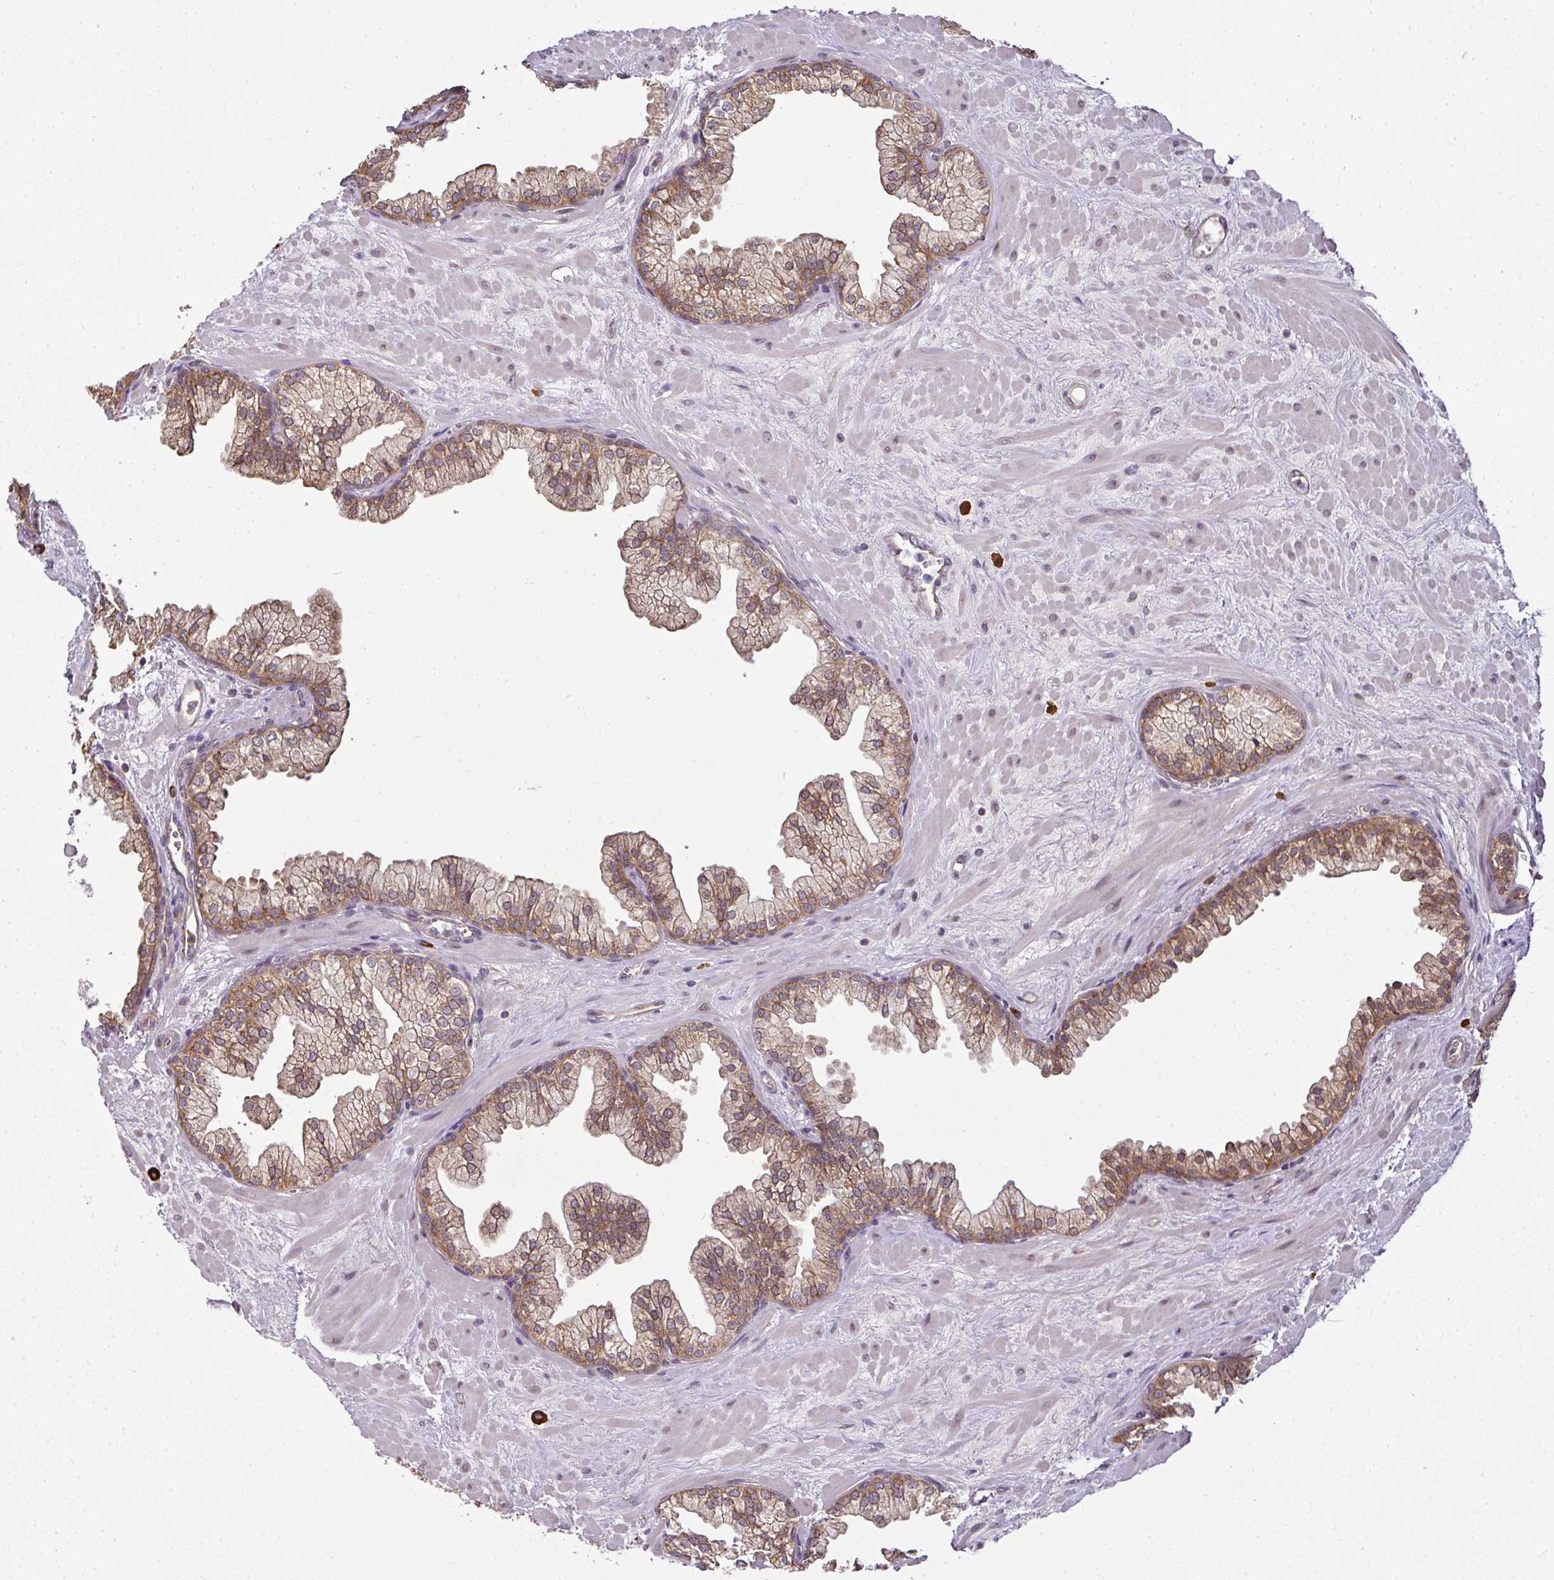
{"staining": {"intensity": "moderate", "quantity": ">75%", "location": "cytoplasmic/membranous,nuclear"}, "tissue": "prostate", "cell_type": "Glandular cells", "image_type": "normal", "snomed": [{"axis": "morphology", "description": "Normal tissue, NOS"}, {"axis": "topography", "description": "Prostate"}, {"axis": "topography", "description": "Peripheral nerve tissue"}], "caption": "Immunohistochemical staining of unremarkable human prostate exhibits medium levels of moderate cytoplasmic/membranous,nuclear positivity in approximately >75% of glandular cells. (IHC, brightfield microscopy, high magnification).", "gene": "RBM14", "patient": {"sex": "male", "age": 61}}